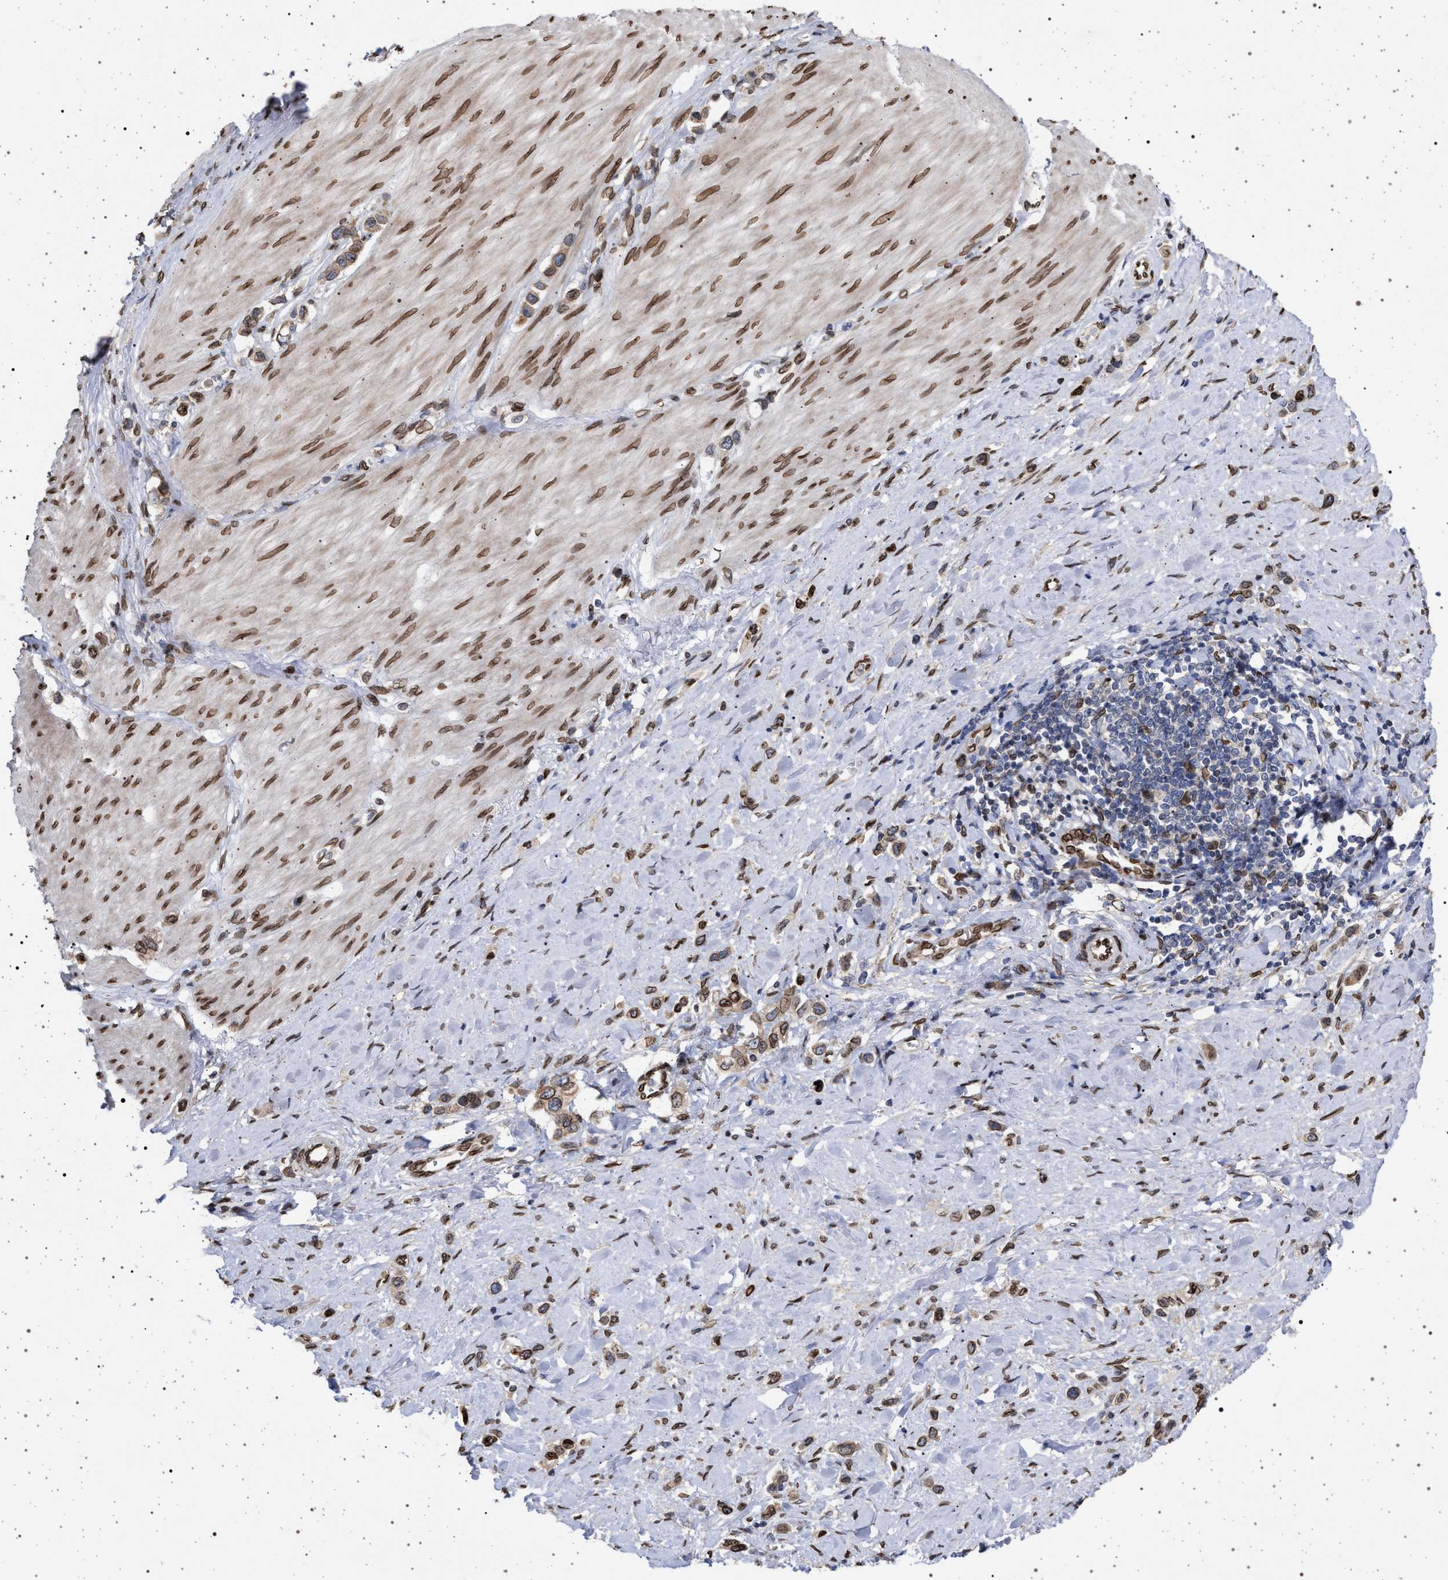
{"staining": {"intensity": "moderate", "quantity": ">75%", "location": "cytoplasmic/membranous,nuclear"}, "tissue": "stomach cancer", "cell_type": "Tumor cells", "image_type": "cancer", "snomed": [{"axis": "morphology", "description": "Adenocarcinoma, NOS"}, {"axis": "topography", "description": "Stomach"}], "caption": "Tumor cells display medium levels of moderate cytoplasmic/membranous and nuclear staining in approximately >75% of cells in adenocarcinoma (stomach). (IHC, brightfield microscopy, high magnification).", "gene": "ING2", "patient": {"sex": "female", "age": 65}}